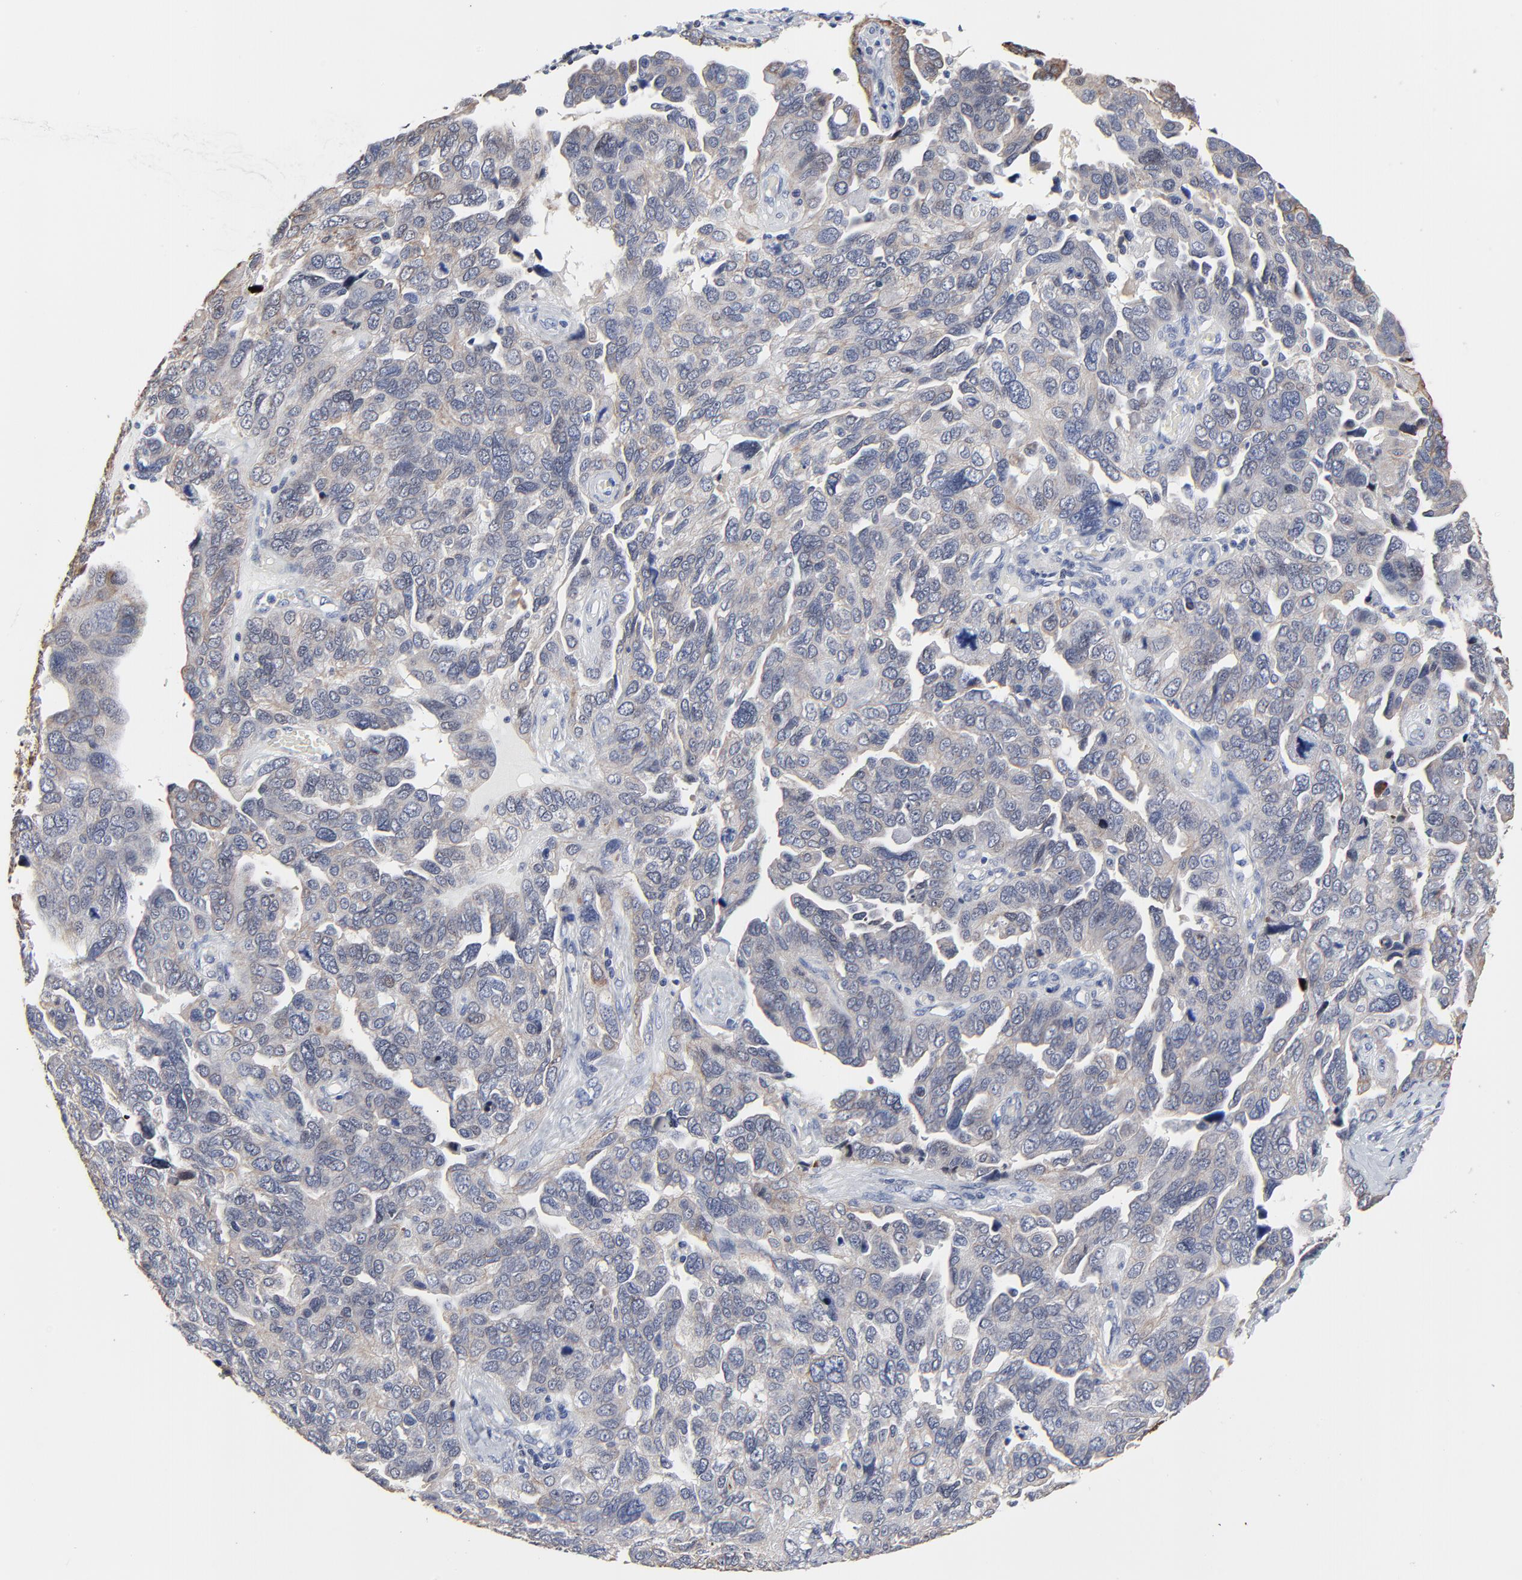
{"staining": {"intensity": "negative", "quantity": "none", "location": "none"}, "tissue": "ovarian cancer", "cell_type": "Tumor cells", "image_type": "cancer", "snomed": [{"axis": "morphology", "description": "Cystadenocarcinoma, serous, NOS"}, {"axis": "topography", "description": "Ovary"}], "caption": "This histopathology image is of serous cystadenocarcinoma (ovarian) stained with immunohistochemistry (IHC) to label a protein in brown with the nuclei are counter-stained blue. There is no staining in tumor cells.", "gene": "LNX1", "patient": {"sex": "female", "age": 64}}